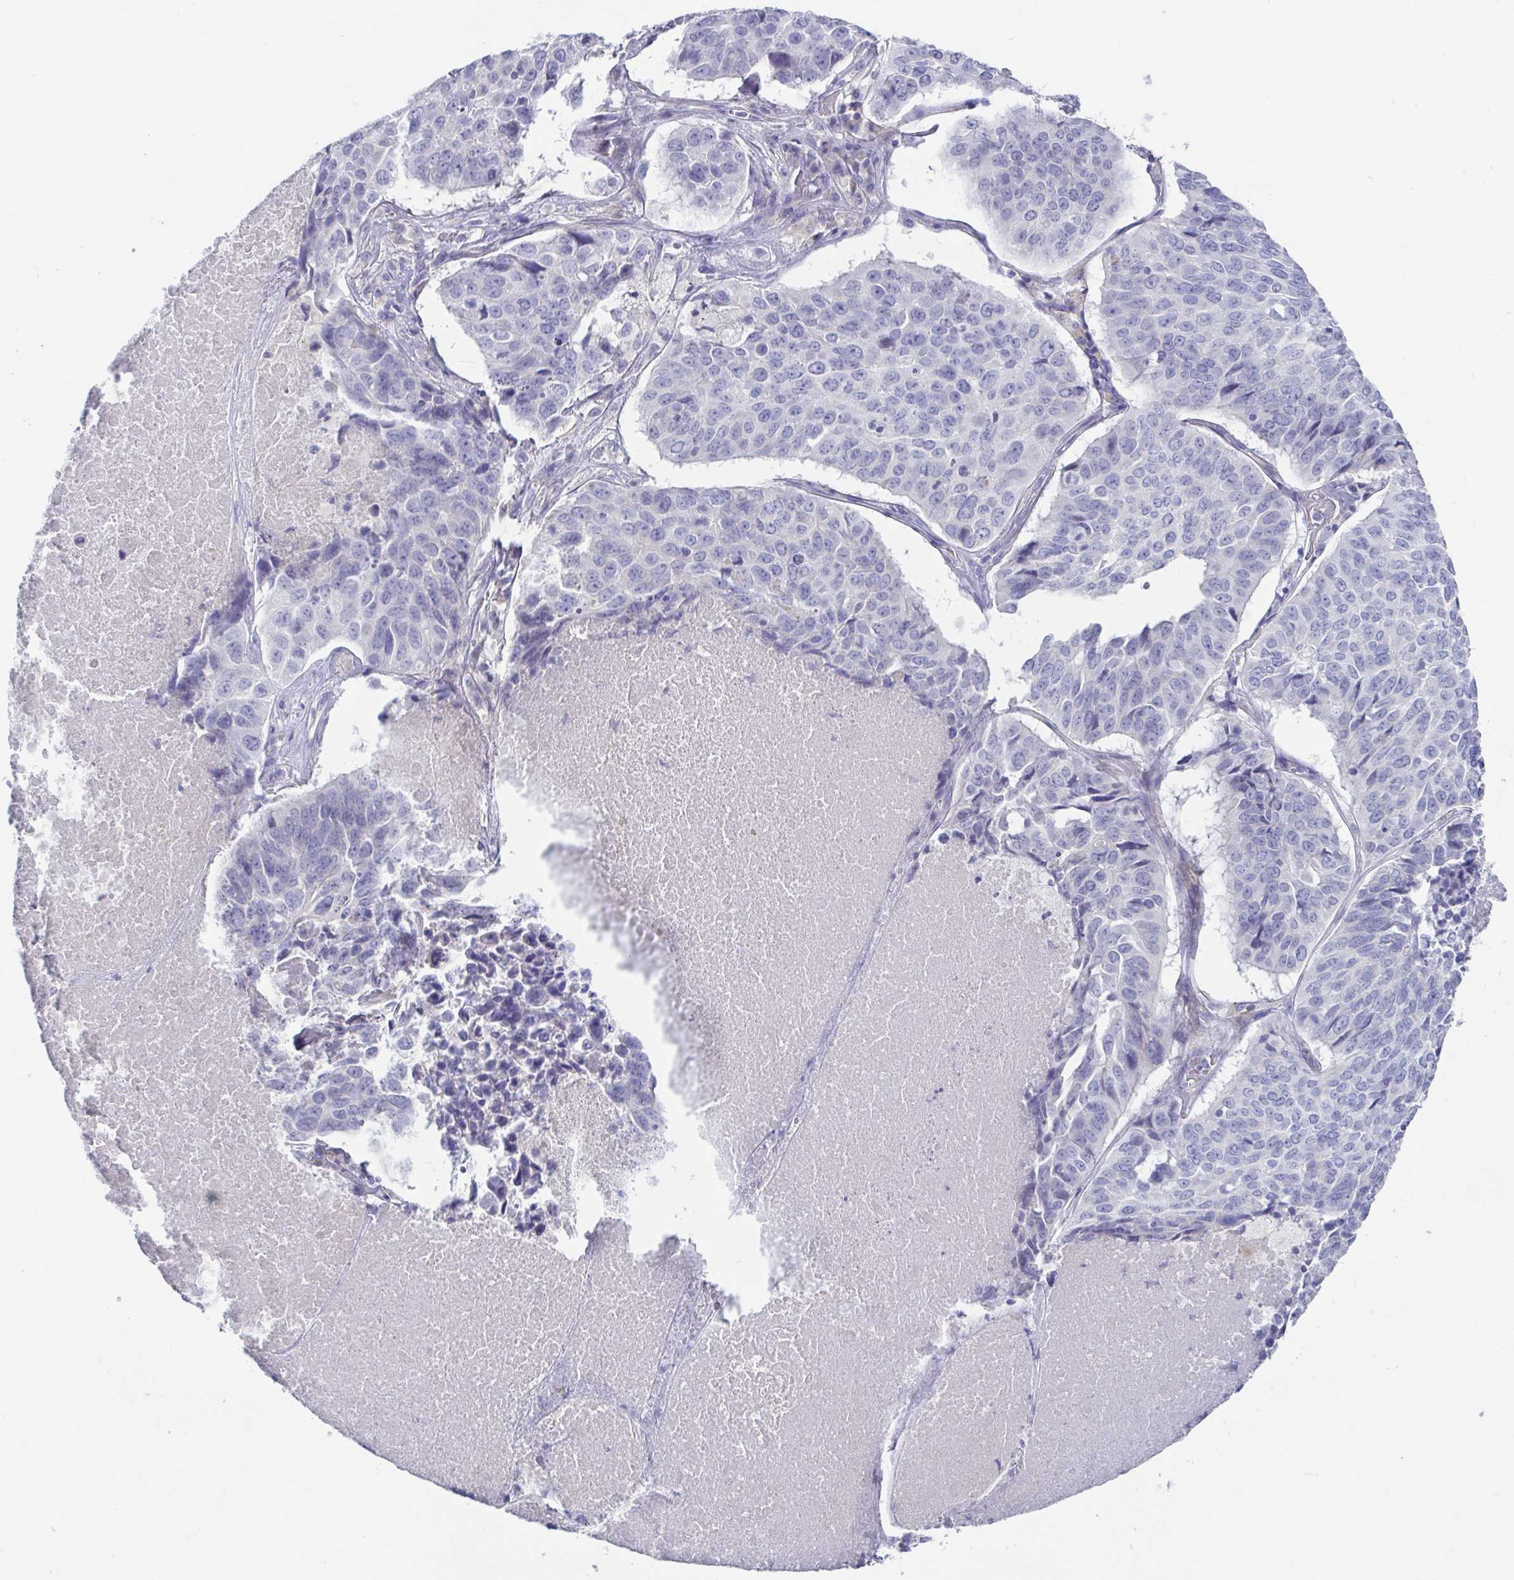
{"staining": {"intensity": "negative", "quantity": "none", "location": "none"}, "tissue": "lung cancer", "cell_type": "Tumor cells", "image_type": "cancer", "snomed": [{"axis": "morphology", "description": "Normal tissue, NOS"}, {"axis": "morphology", "description": "Squamous cell carcinoma, NOS"}, {"axis": "topography", "description": "Bronchus"}, {"axis": "topography", "description": "Lung"}], "caption": "Tumor cells show no significant expression in lung cancer.", "gene": "RDH11", "patient": {"sex": "male", "age": 64}}